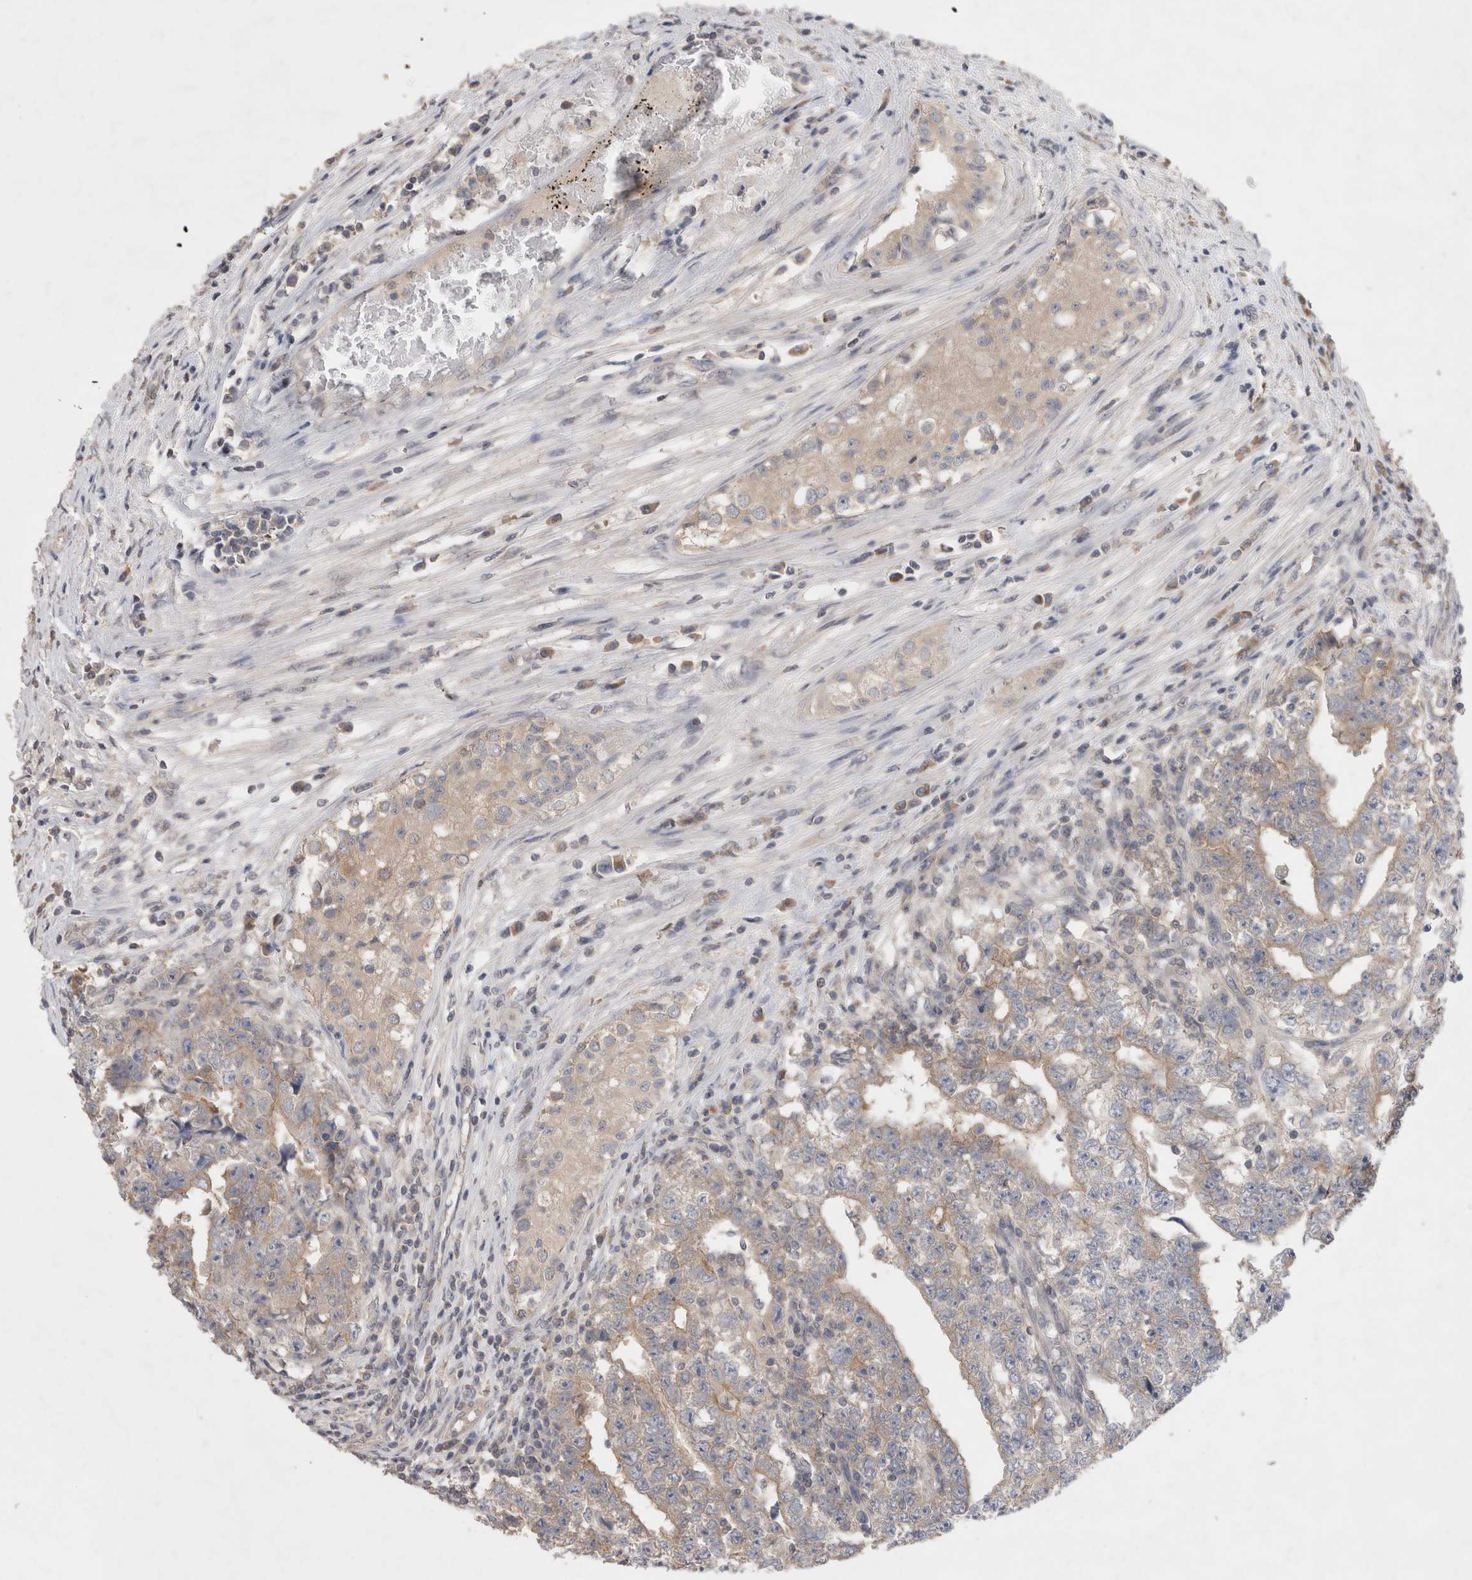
{"staining": {"intensity": "weak", "quantity": "25%-75%", "location": "cytoplasmic/membranous"}, "tissue": "testis cancer", "cell_type": "Tumor cells", "image_type": "cancer", "snomed": [{"axis": "morphology", "description": "Carcinoma, Embryonal, NOS"}, {"axis": "topography", "description": "Testis"}], "caption": "Human testis cancer stained with a brown dye reveals weak cytoplasmic/membranous positive expression in about 25%-75% of tumor cells.", "gene": "OTOR", "patient": {"sex": "male", "age": 25}}